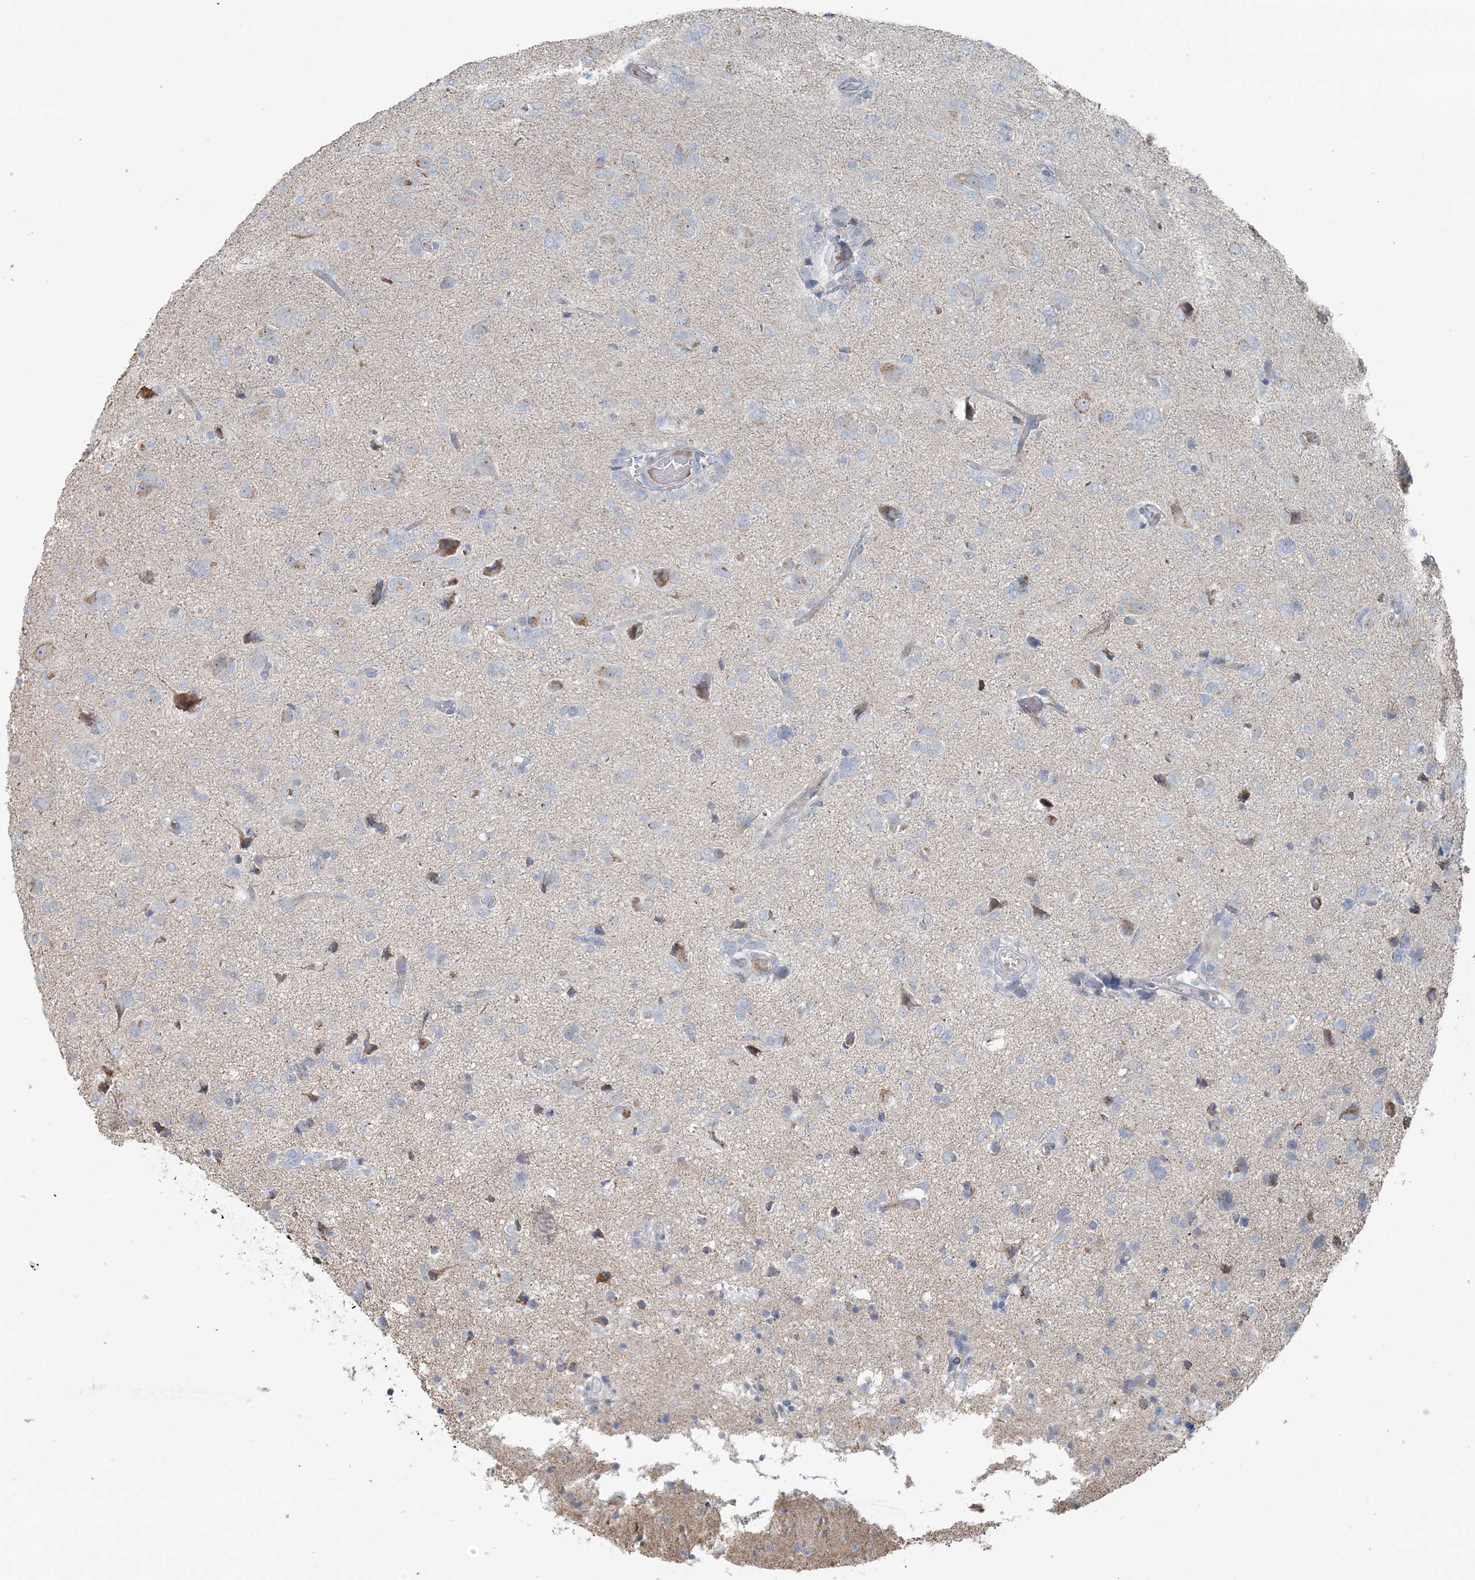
{"staining": {"intensity": "negative", "quantity": "none", "location": "none"}, "tissue": "glioma", "cell_type": "Tumor cells", "image_type": "cancer", "snomed": [{"axis": "morphology", "description": "Glioma, malignant, High grade"}, {"axis": "topography", "description": "Brain"}], "caption": "Immunohistochemistry image of glioma stained for a protein (brown), which demonstrates no expression in tumor cells. The staining was performed using DAB (3,3'-diaminobenzidine) to visualize the protein expression in brown, while the nuclei were stained in blue with hematoxylin (Magnification: 20x).", "gene": "SLC22A16", "patient": {"sex": "female", "age": 59}}